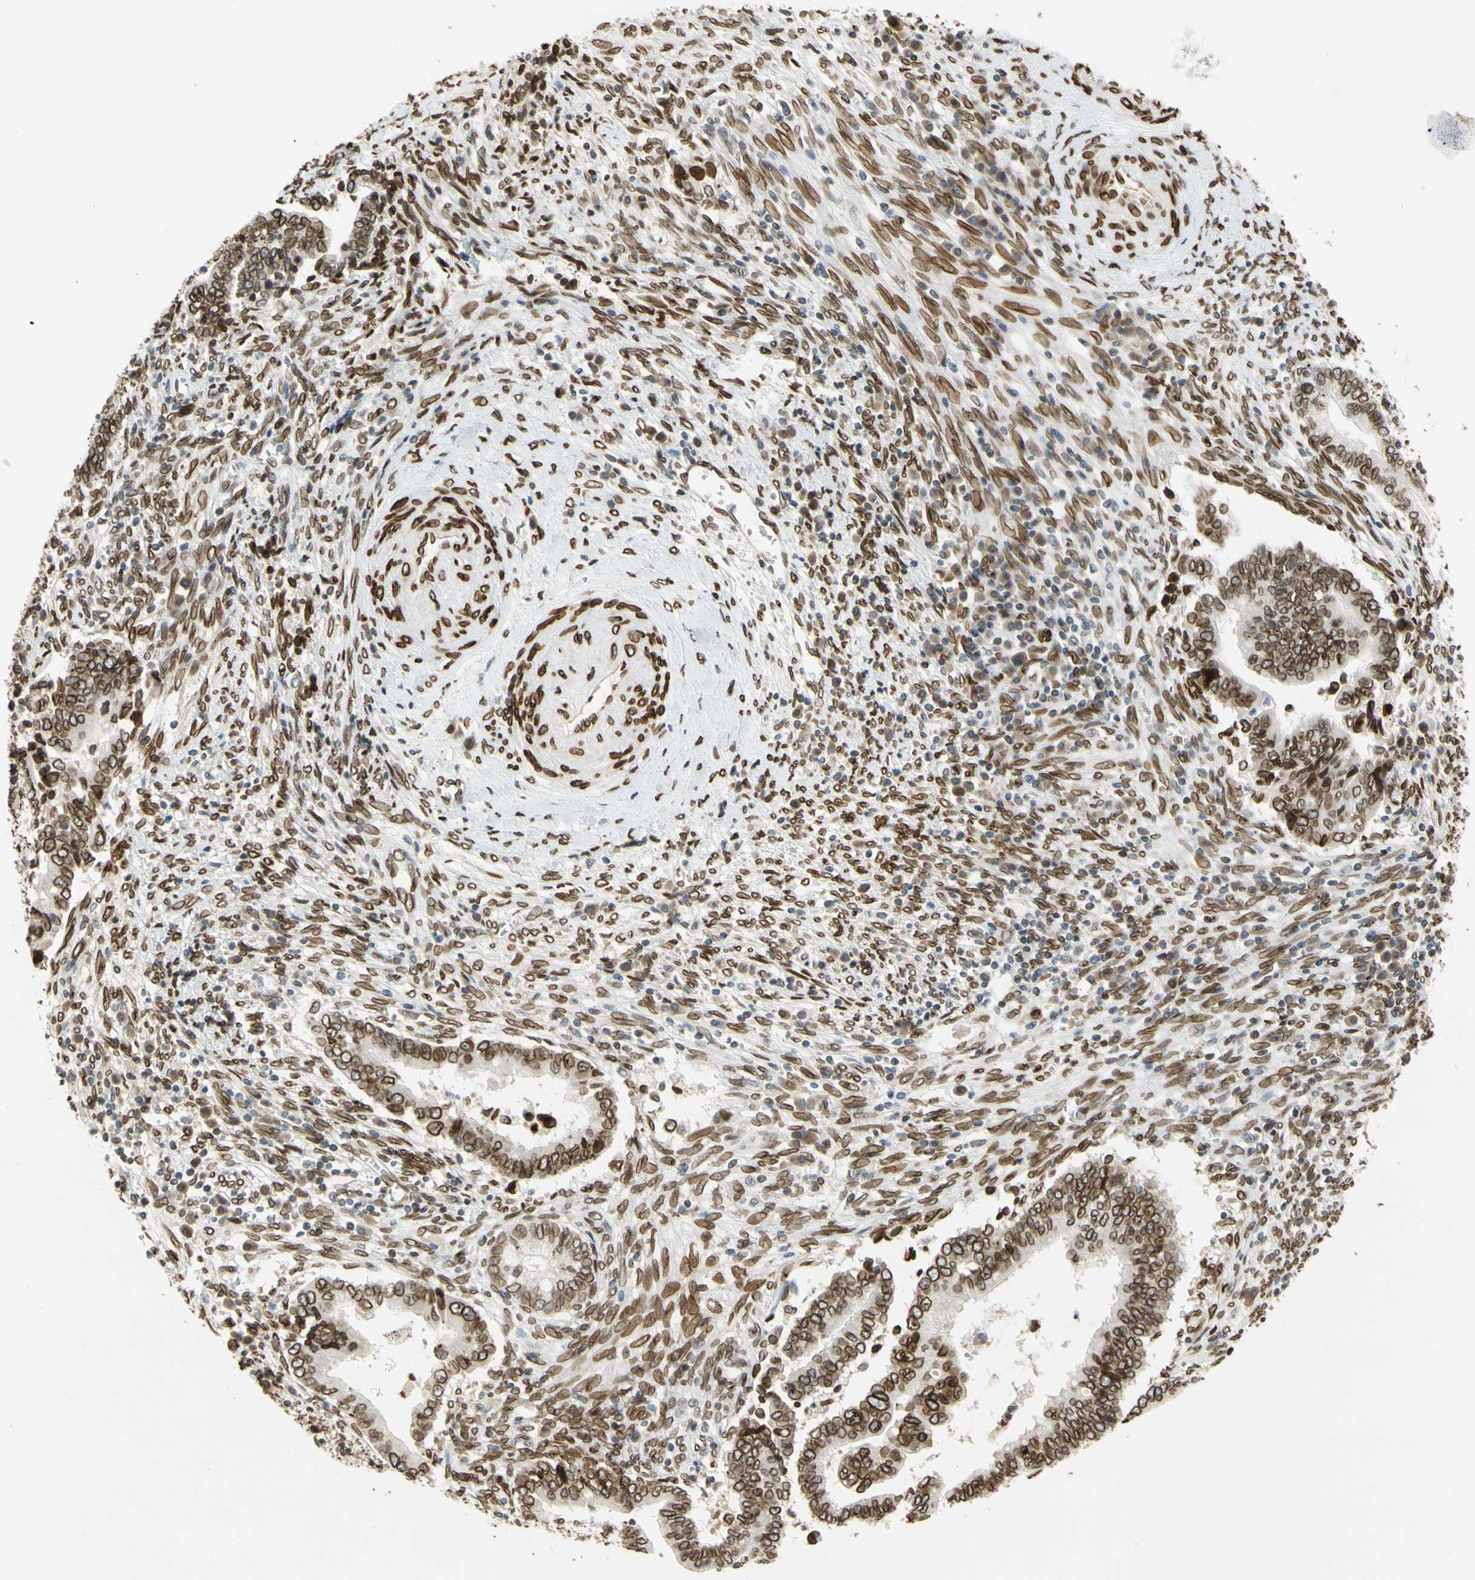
{"staining": {"intensity": "strong", "quantity": ">75%", "location": "cytoplasmic/membranous,nuclear"}, "tissue": "cervical cancer", "cell_type": "Tumor cells", "image_type": "cancer", "snomed": [{"axis": "morphology", "description": "Adenocarcinoma, NOS"}, {"axis": "topography", "description": "Cervix"}], "caption": "Cervical cancer (adenocarcinoma) was stained to show a protein in brown. There is high levels of strong cytoplasmic/membranous and nuclear expression in about >75% of tumor cells.", "gene": "SUN1", "patient": {"sex": "female", "age": 44}}